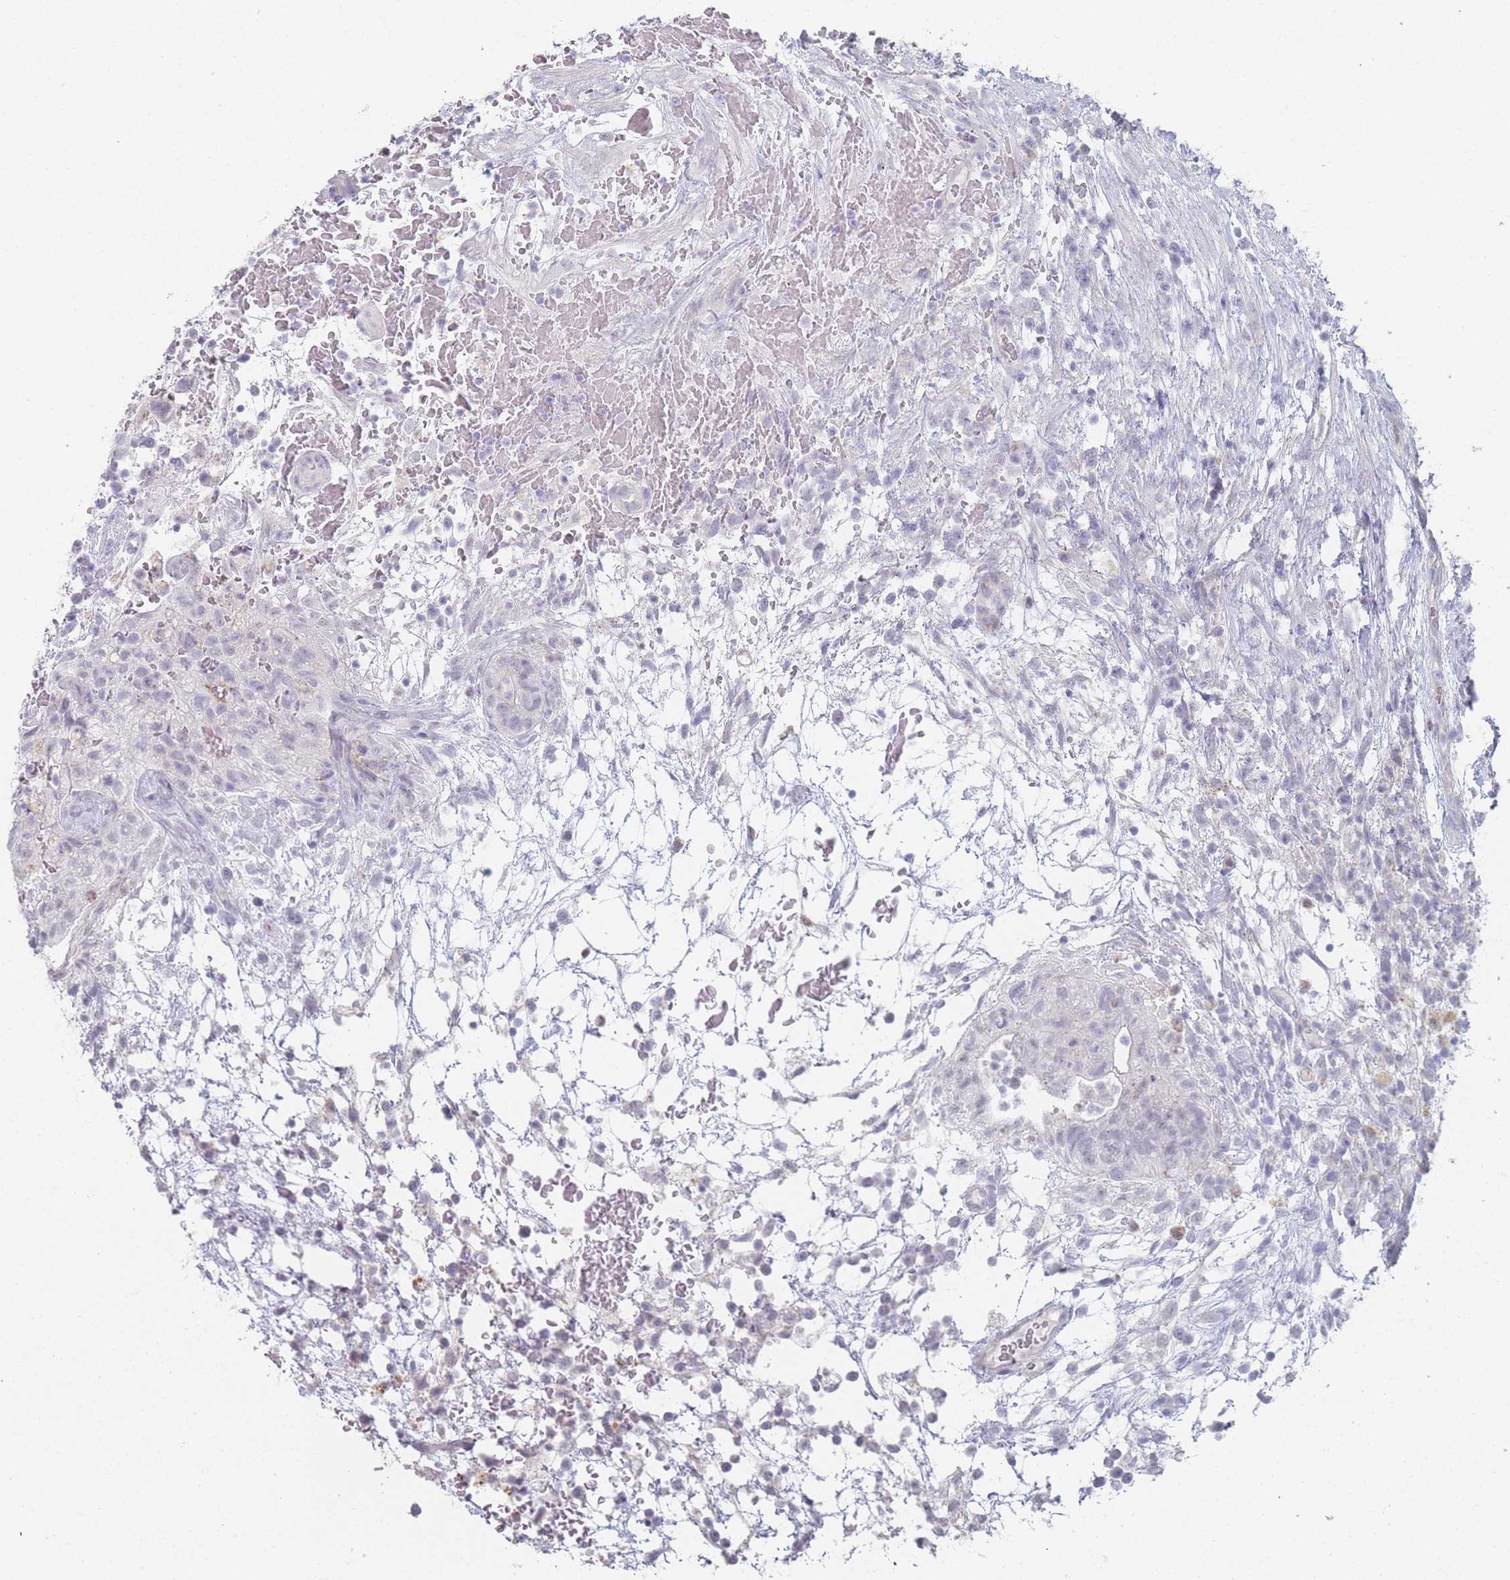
{"staining": {"intensity": "negative", "quantity": "none", "location": "none"}, "tissue": "testis cancer", "cell_type": "Tumor cells", "image_type": "cancer", "snomed": [{"axis": "morphology", "description": "Normal tissue, NOS"}, {"axis": "morphology", "description": "Carcinoma, Embryonal, NOS"}, {"axis": "topography", "description": "Testis"}], "caption": "A histopathology image of testis cancer (embryonal carcinoma) stained for a protein shows no brown staining in tumor cells.", "gene": "IMPG1", "patient": {"sex": "male", "age": 32}}